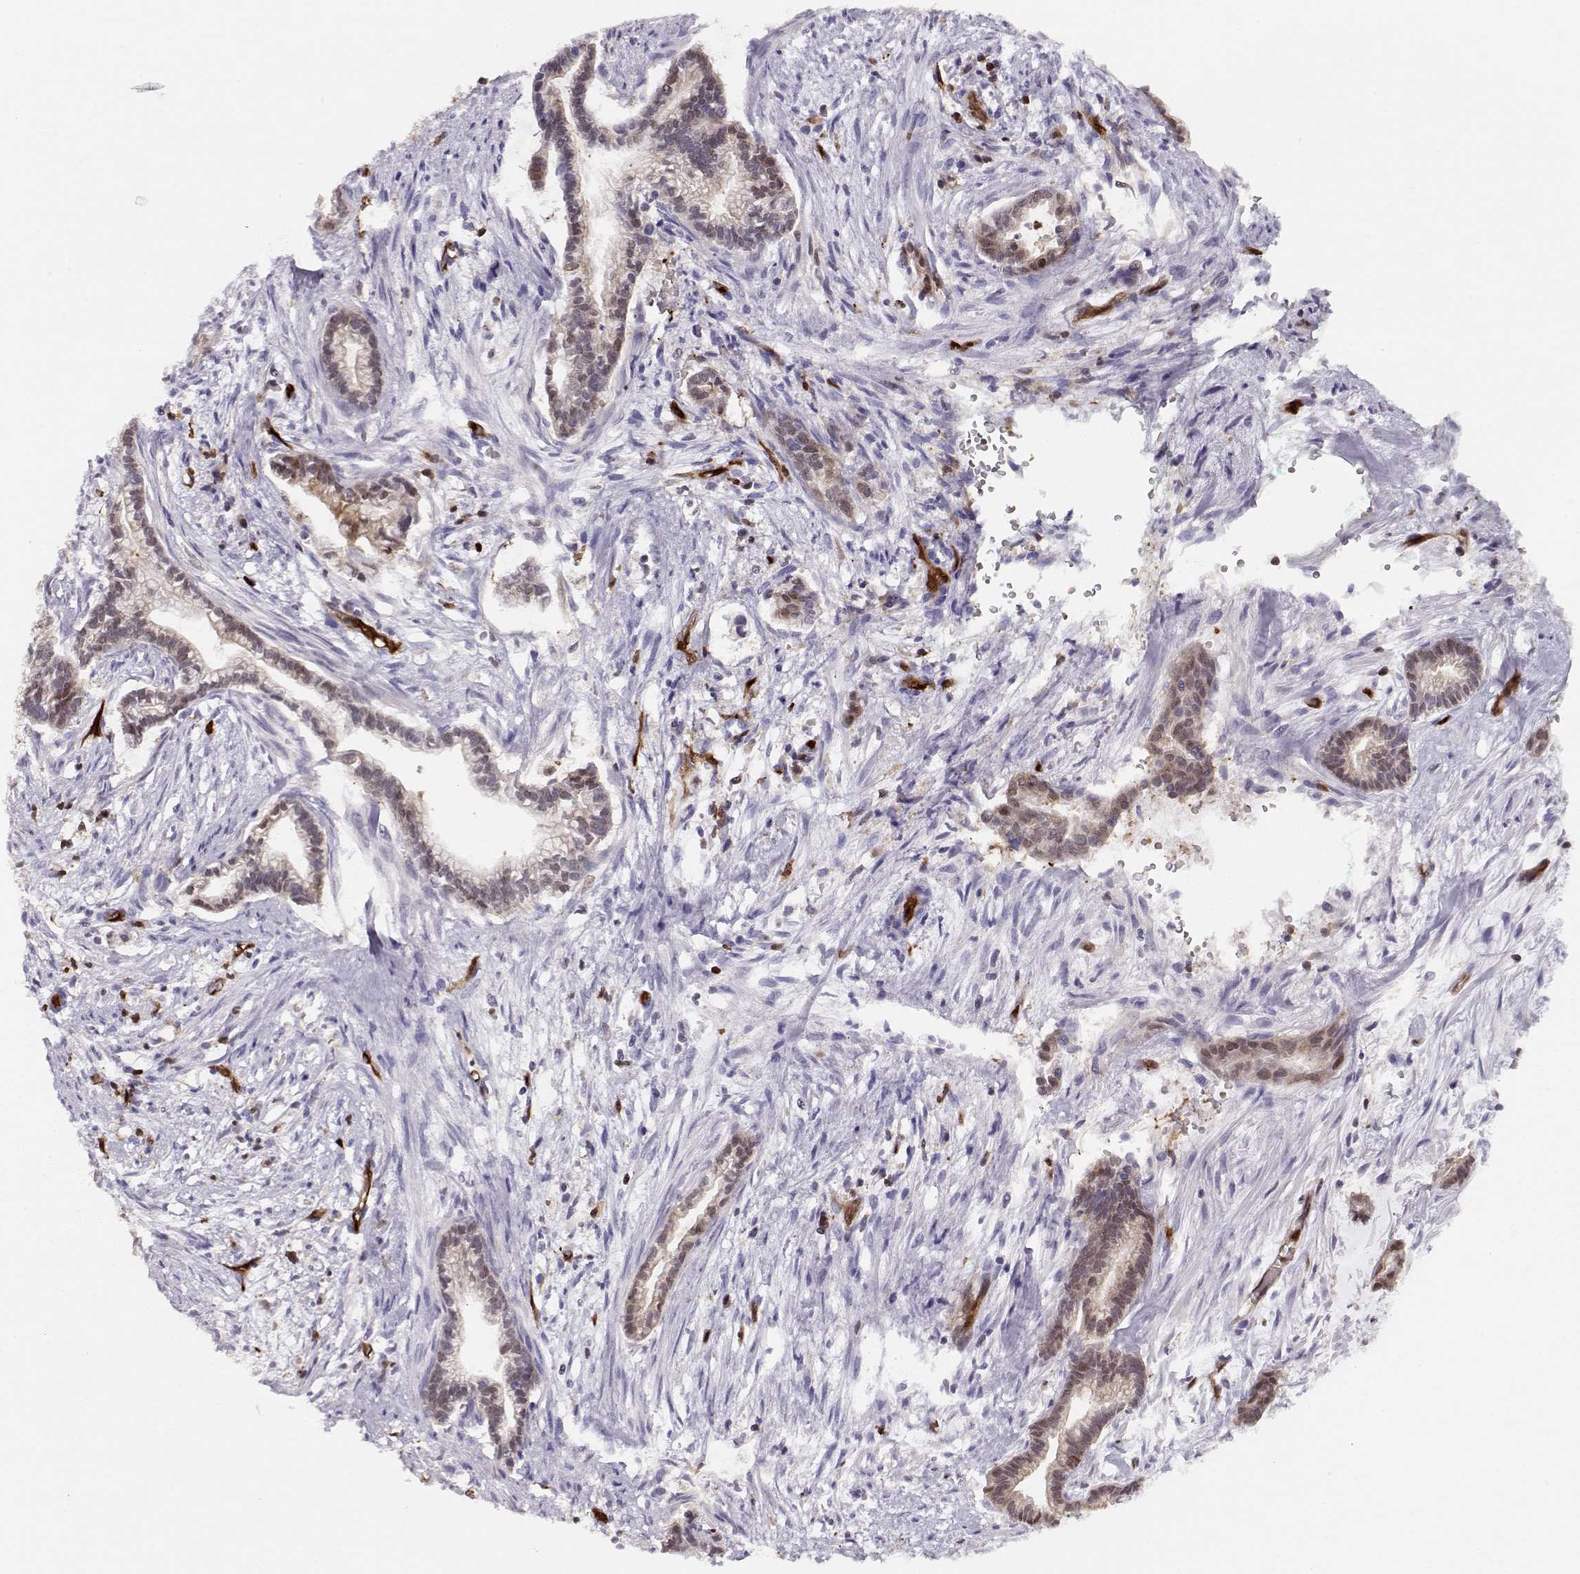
{"staining": {"intensity": "weak", "quantity": "25%-75%", "location": "nuclear"}, "tissue": "cervical cancer", "cell_type": "Tumor cells", "image_type": "cancer", "snomed": [{"axis": "morphology", "description": "Adenocarcinoma, NOS"}, {"axis": "topography", "description": "Cervix"}], "caption": "This micrograph demonstrates immunohistochemistry (IHC) staining of human cervical cancer (adenocarcinoma), with low weak nuclear positivity in about 25%-75% of tumor cells.", "gene": "PNP", "patient": {"sex": "female", "age": 62}}